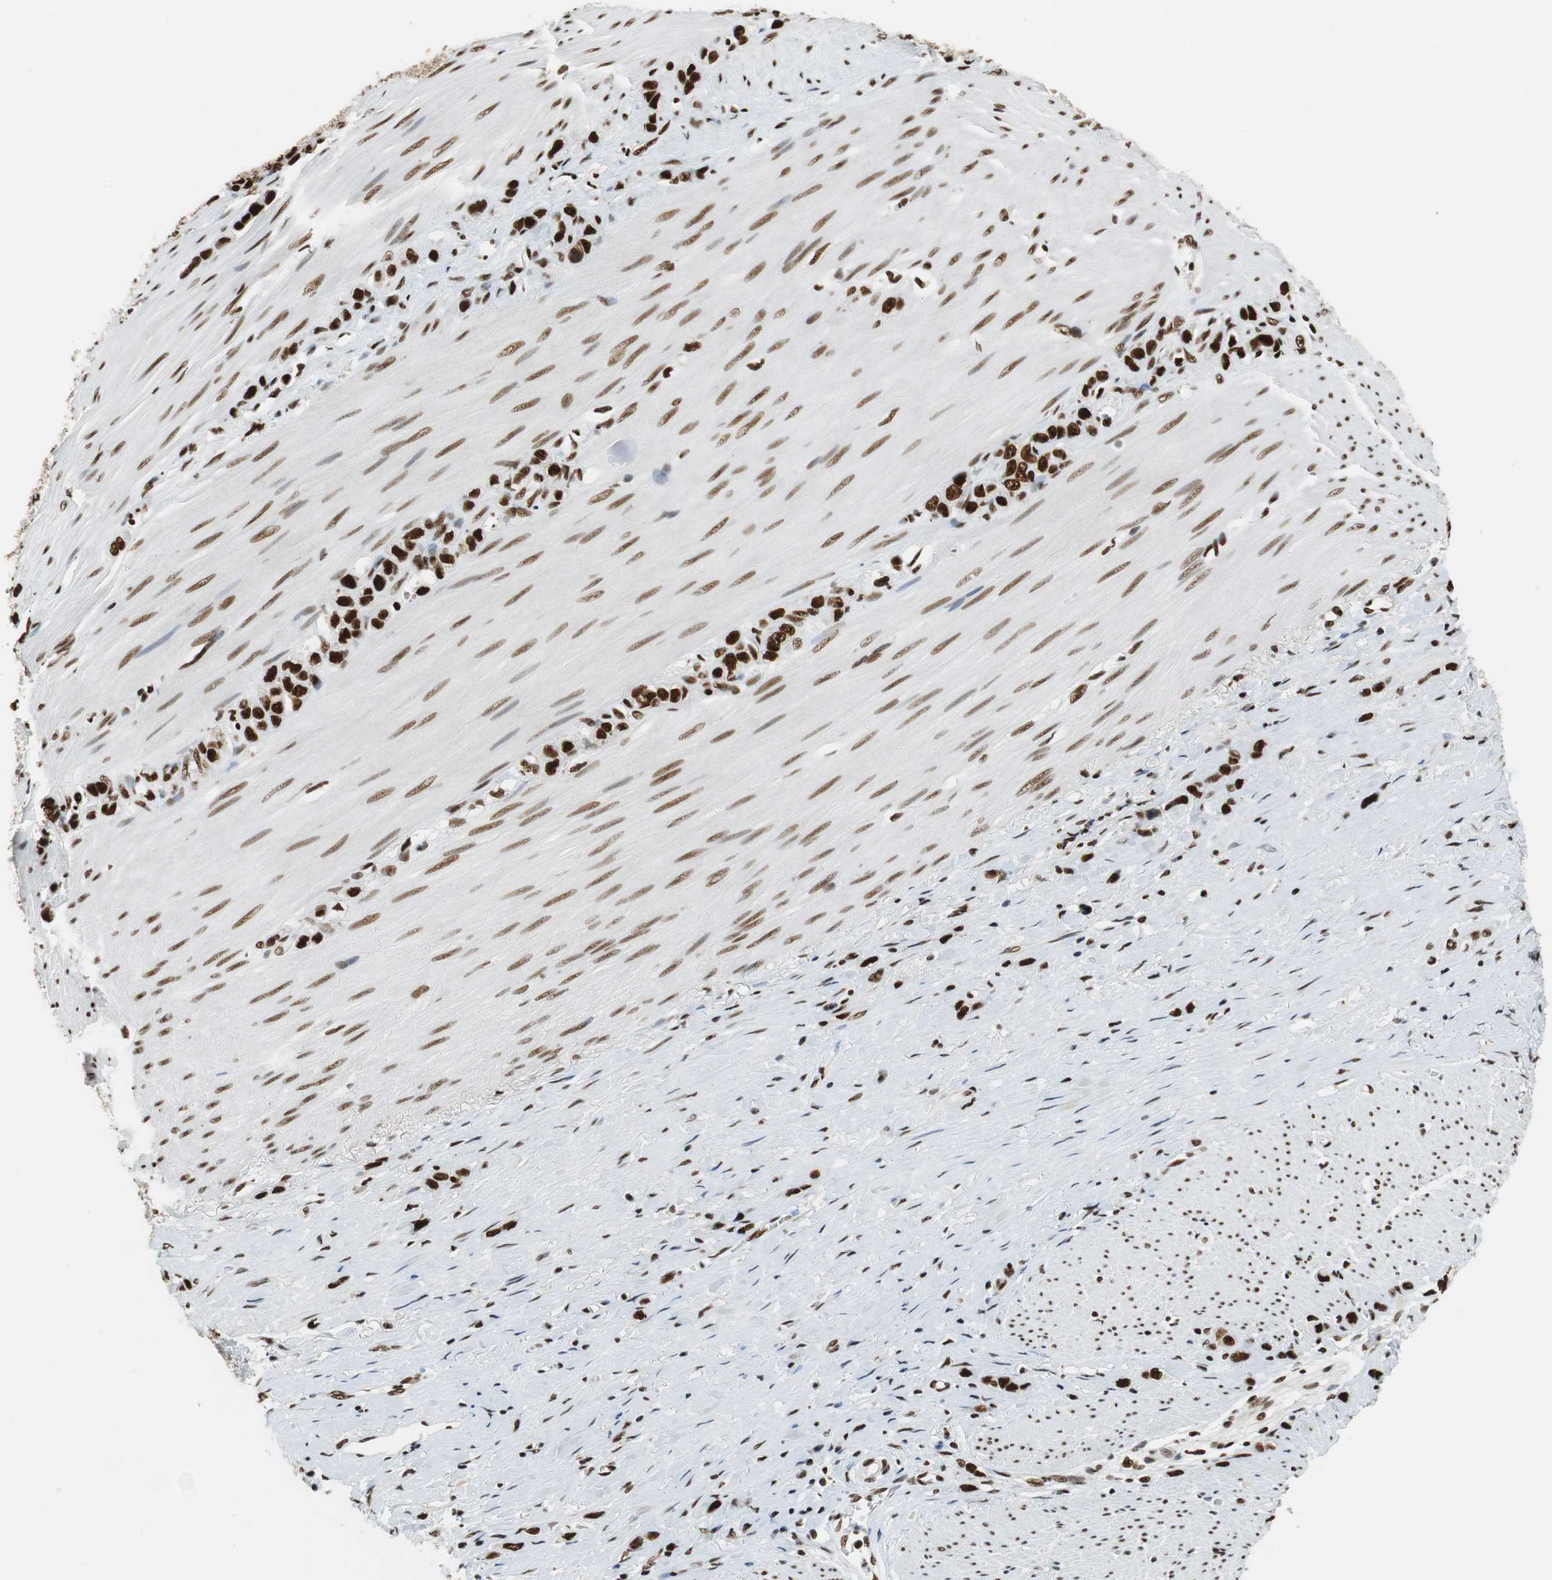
{"staining": {"intensity": "strong", "quantity": ">75%", "location": "nuclear"}, "tissue": "stomach cancer", "cell_type": "Tumor cells", "image_type": "cancer", "snomed": [{"axis": "morphology", "description": "Normal tissue, NOS"}, {"axis": "morphology", "description": "Adenocarcinoma, NOS"}, {"axis": "morphology", "description": "Adenocarcinoma, High grade"}, {"axis": "topography", "description": "Stomach, upper"}, {"axis": "topography", "description": "Stomach"}], "caption": "This is an image of immunohistochemistry staining of stomach cancer, which shows strong expression in the nuclear of tumor cells.", "gene": "PRKDC", "patient": {"sex": "female", "age": 65}}